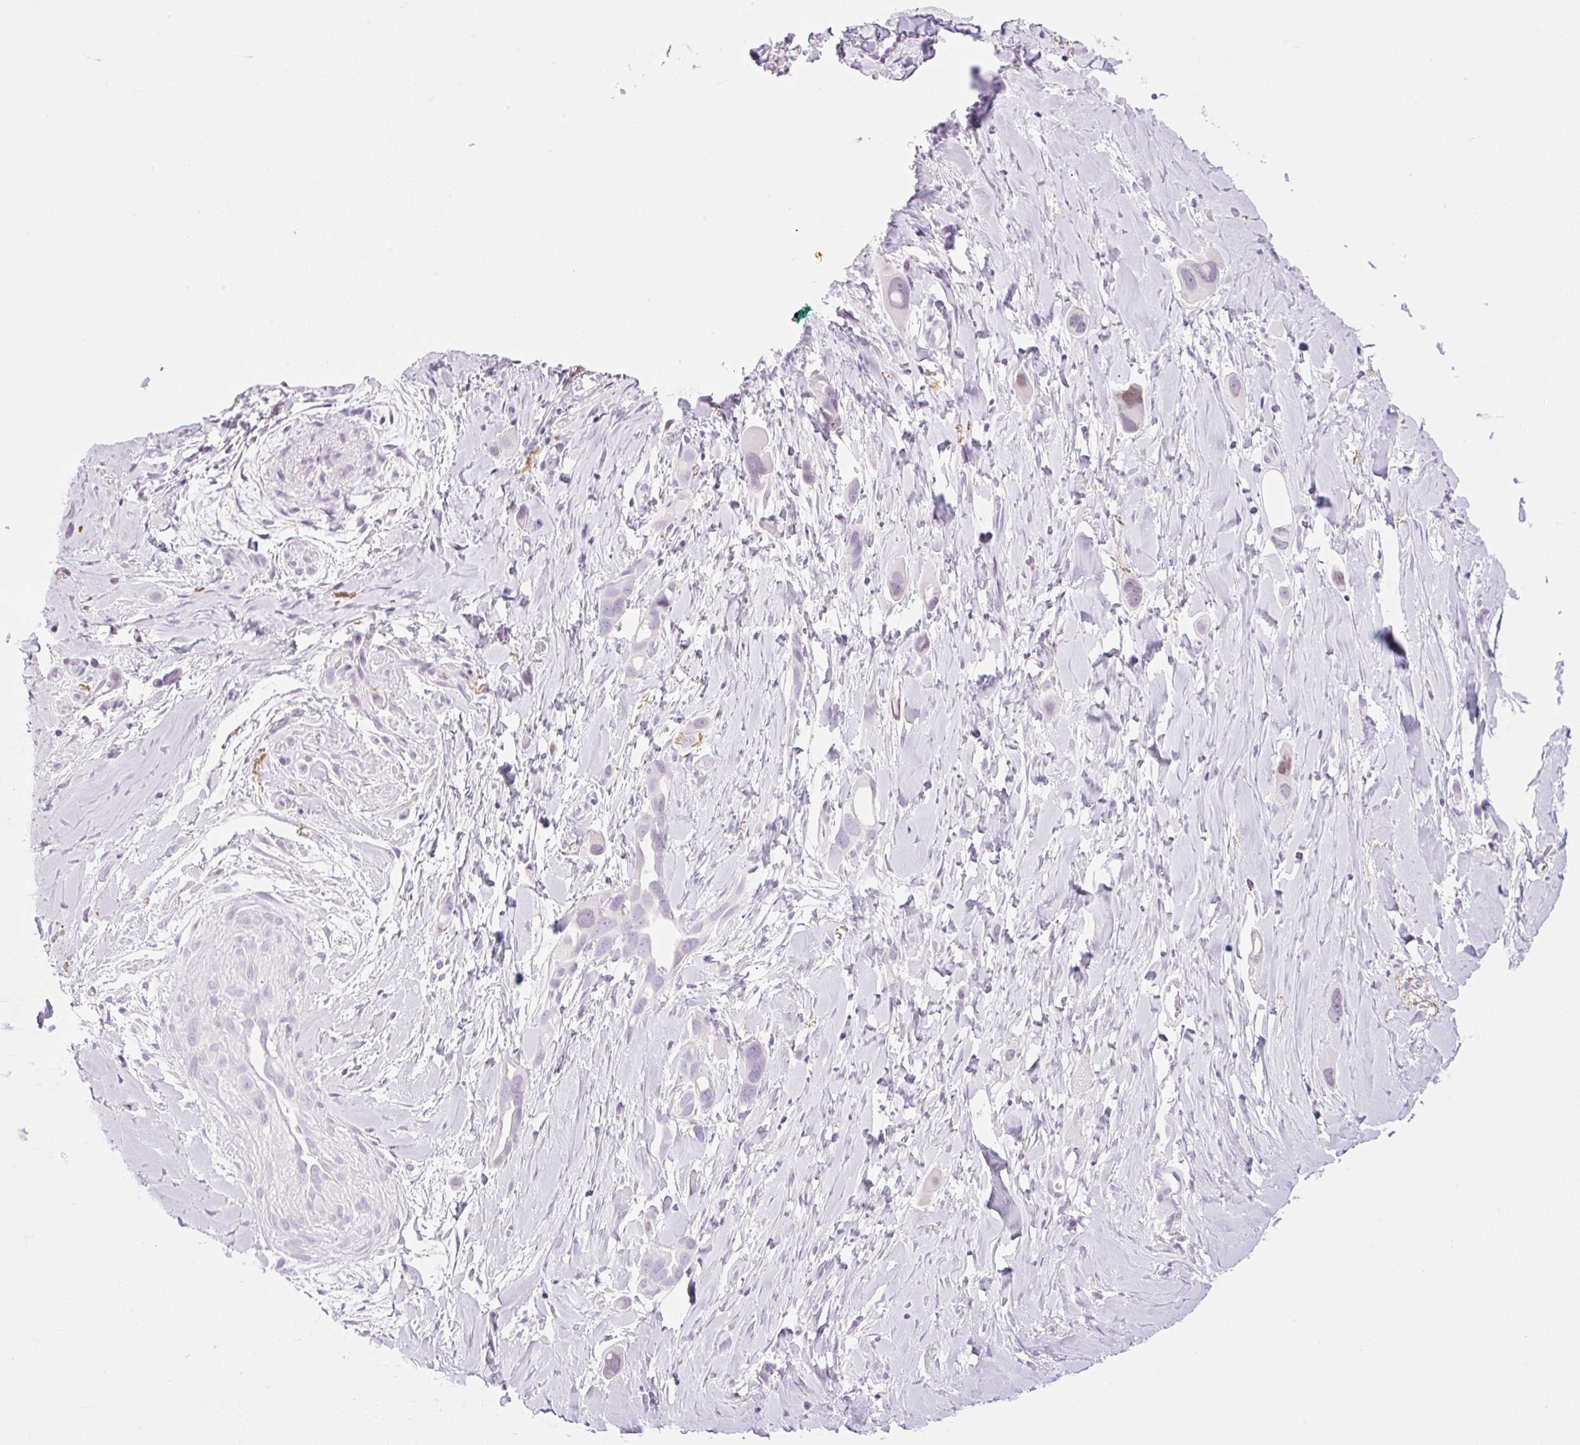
{"staining": {"intensity": "negative", "quantity": "none", "location": "none"}, "tissue": "lung cancer", "cell_type": "Tumor cells", "image_type": "cancer", "snomed": [{"axis": "morphology", "description": "Adenocarcinoma, NOS"}, {"axis": "topography", "description": "Lung"}], "caption": "This image is of lung cancer stained with immunohistochemistry (IHC) to label a protein in brown with the nuclei are counter-stained blue. There is no staining in tumor cells. Nuclei are stained in blue.", "gene": "SP140L", "patient": {"sex": "male", "age": 76}}